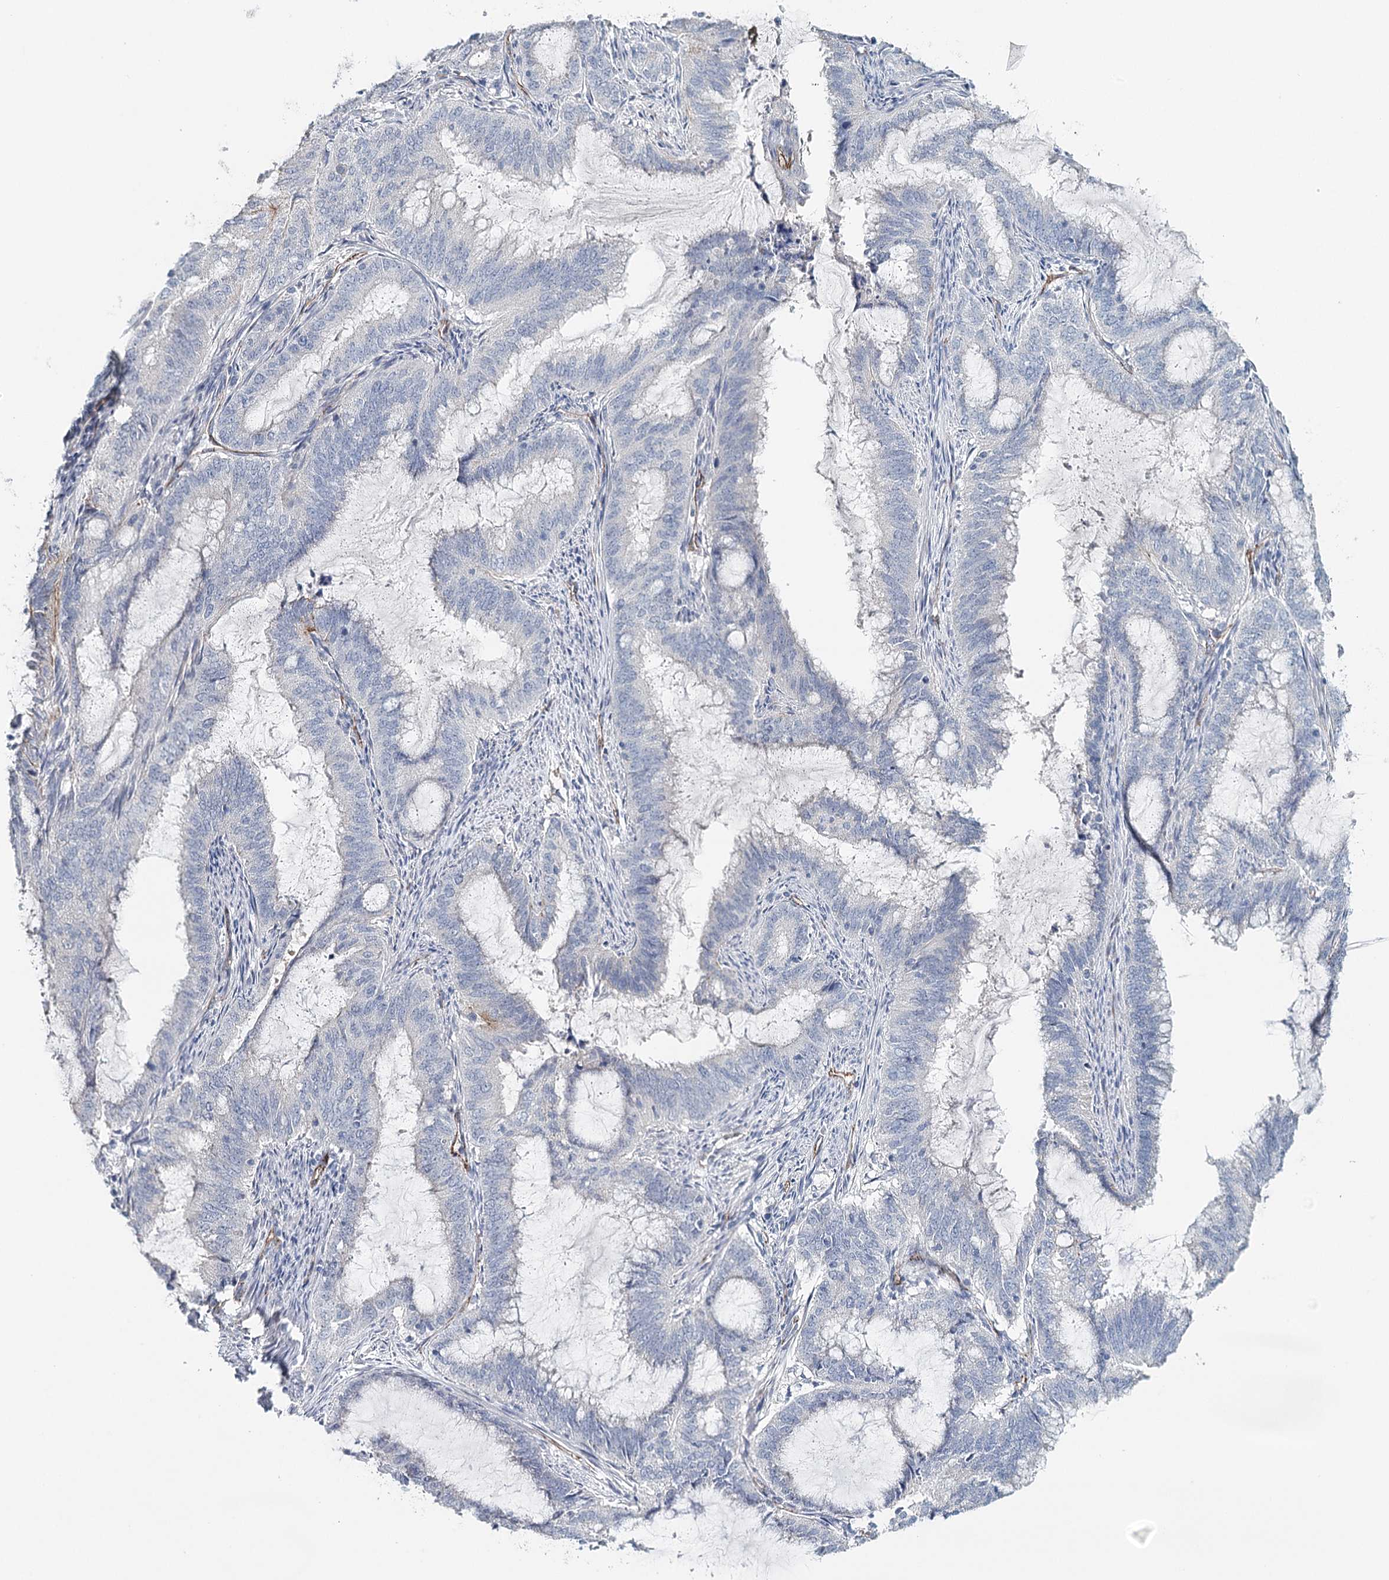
{"staining": {"intensity": "negative", "quantity": "none", "location": "none"}, "tissue": "endometrial cancer", "cell_type": "Tumor cells", "image_type": "cancer", "snomed": [{"axis": "morphology", "description": "Adenocarcinoma, NOS"}, {"axis": "topography", "description": "Endometrium"}], "caption": "Human endometrial cancer stained for a protein using IHC shows no staining in tumor cells.", "gene": "SYNPO", "patient": {"sex": "female", "age": 51}}